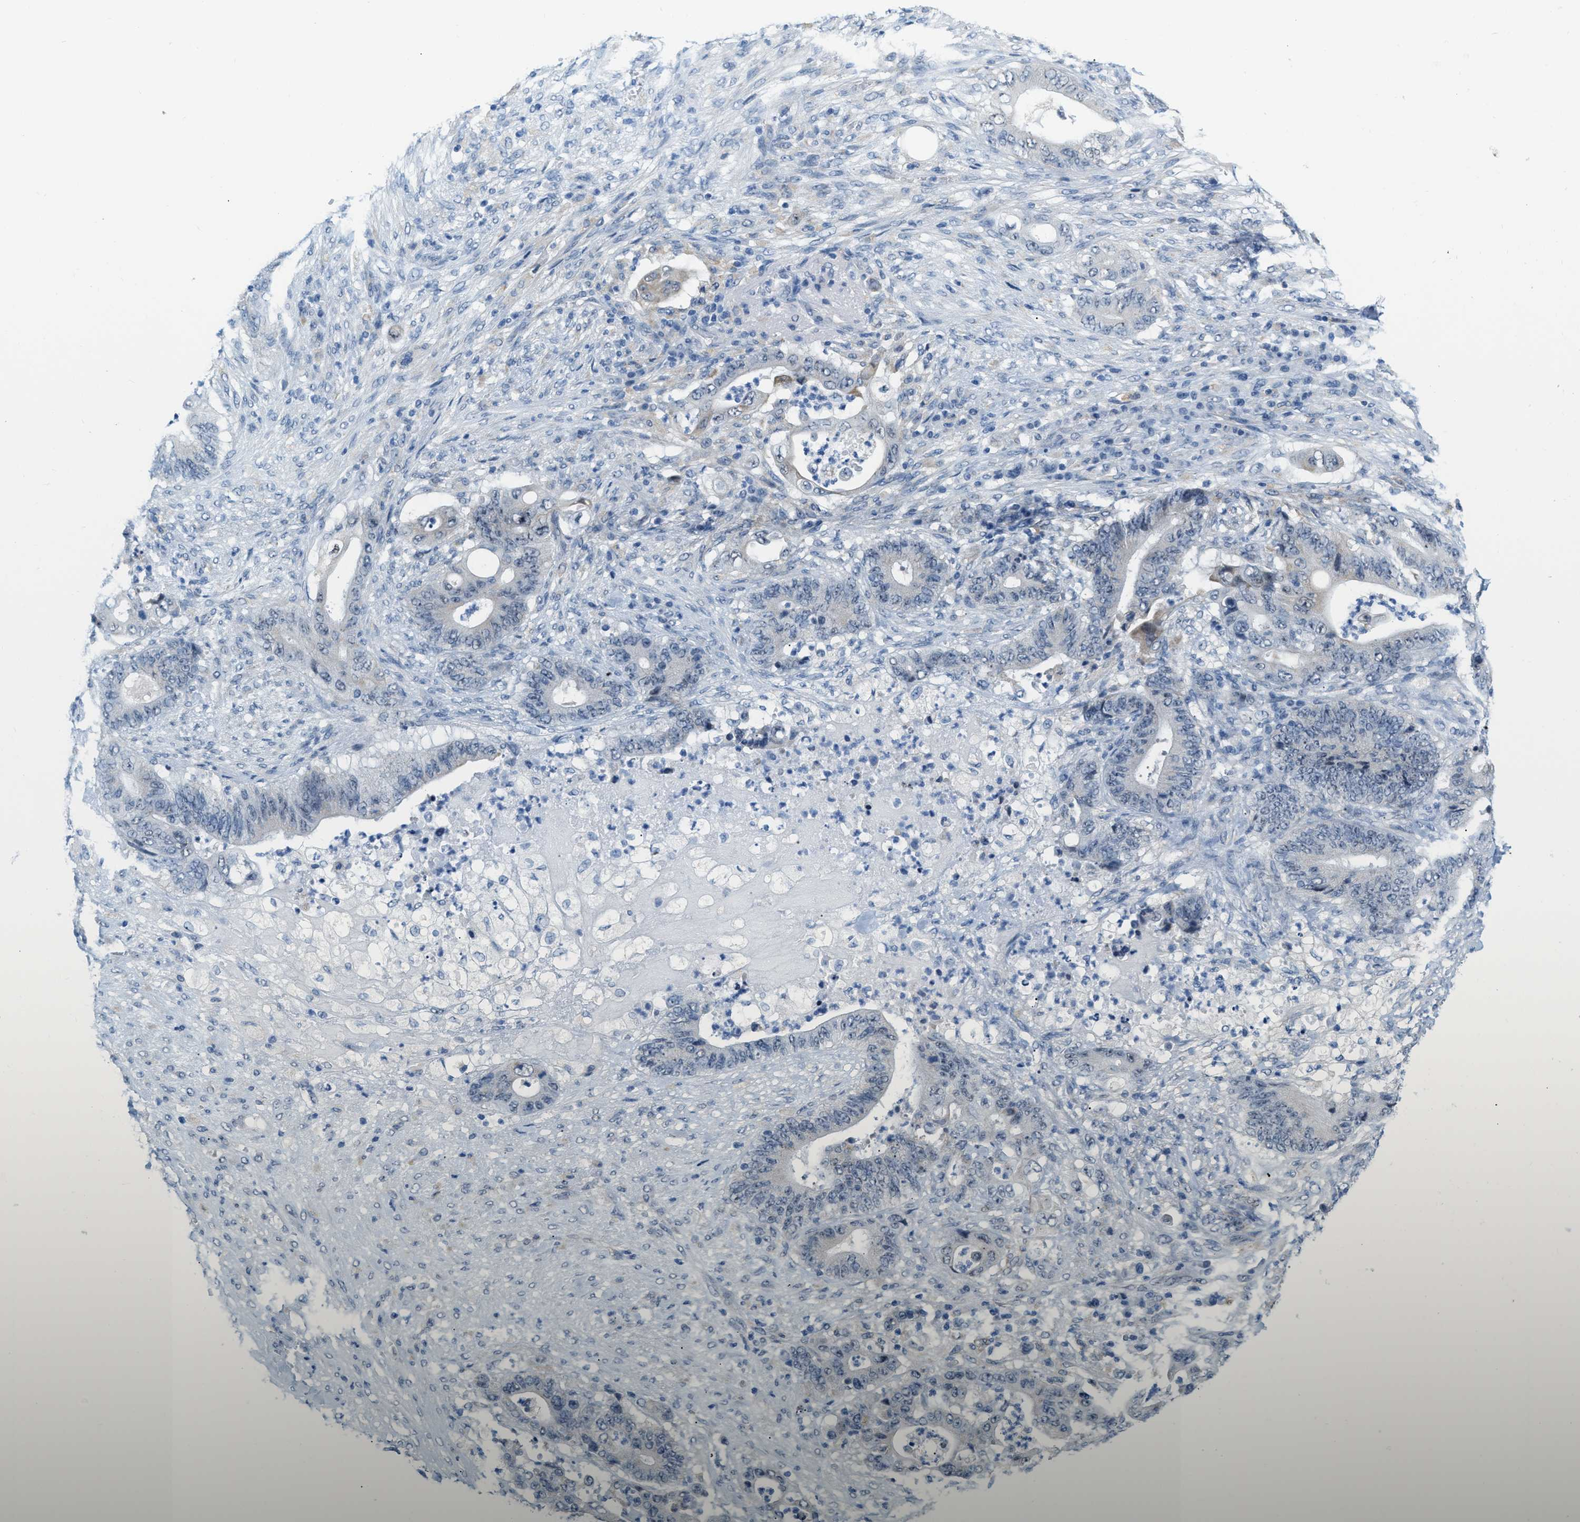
{"staining": {"intensity": "negative", "quantity": "none", "location": "none"}, "tissue": "stomach cancer", "cell_type": "Tumor cells", "image_type": "cancer", "snomed": [{"axis": "morphology", "description": "Adenocarcinoma, NOS"}, {"axis": "topography", "description": "Stomach"}], "caption": "An image of stomach adenocarcinoma stained for a protein demonstrates no brown staining in tumor cells.", "gene": "PHRF1", "patient": {"sex": "female", "age": 73}}